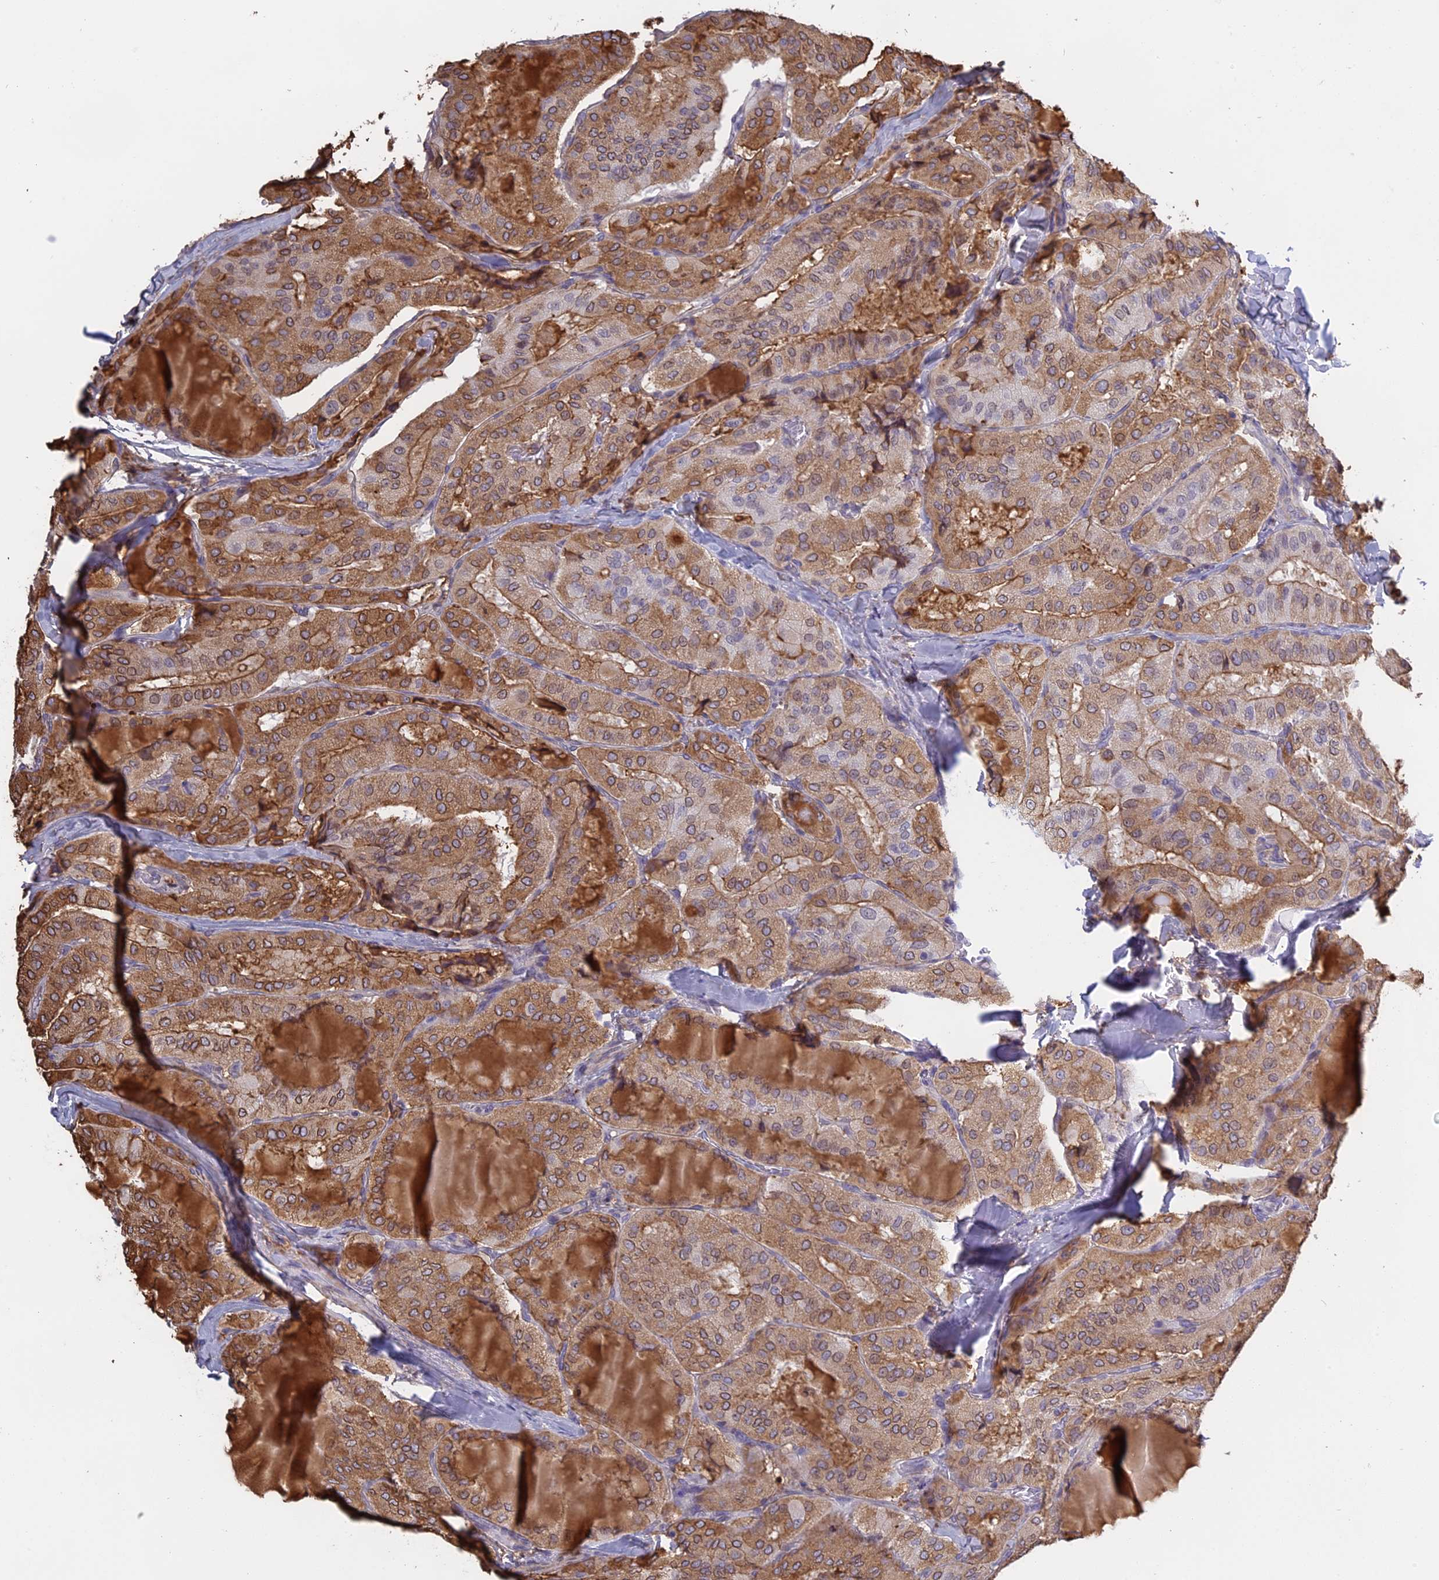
{"staining": {"intensity": "moderate", "quantity": ">75%", "location": "cytoplasmic/membranous"}, "tissue": "thyroid cancer", "cell_type": "Tumor cells", "image_type": "cancer", "snomed": [{"axis": "morphology", "description": "Normal tissue, NOS"}, {"axis": "morphology", "description": "Papillary adenocarcinoma, NOS"}, {"axis": "topography", "description": "Thyroid gland"}], "caption": "IHC staining of thyroid cancer (papillary adenocarcinoma), which reveals medium levels of moderate cytoplasmic/membranous staining in about >75% of tumor cells indicating moderate cytoplasmic/membranous protein expression. The staining was performed using DAB (3,3'-diaminobenzidine) (brown) for protein detection and nuclei were counterstained in hematoxylin (blue).", "gene": "TMEM255B", "patient": {"sex": "female", "age": 59}}